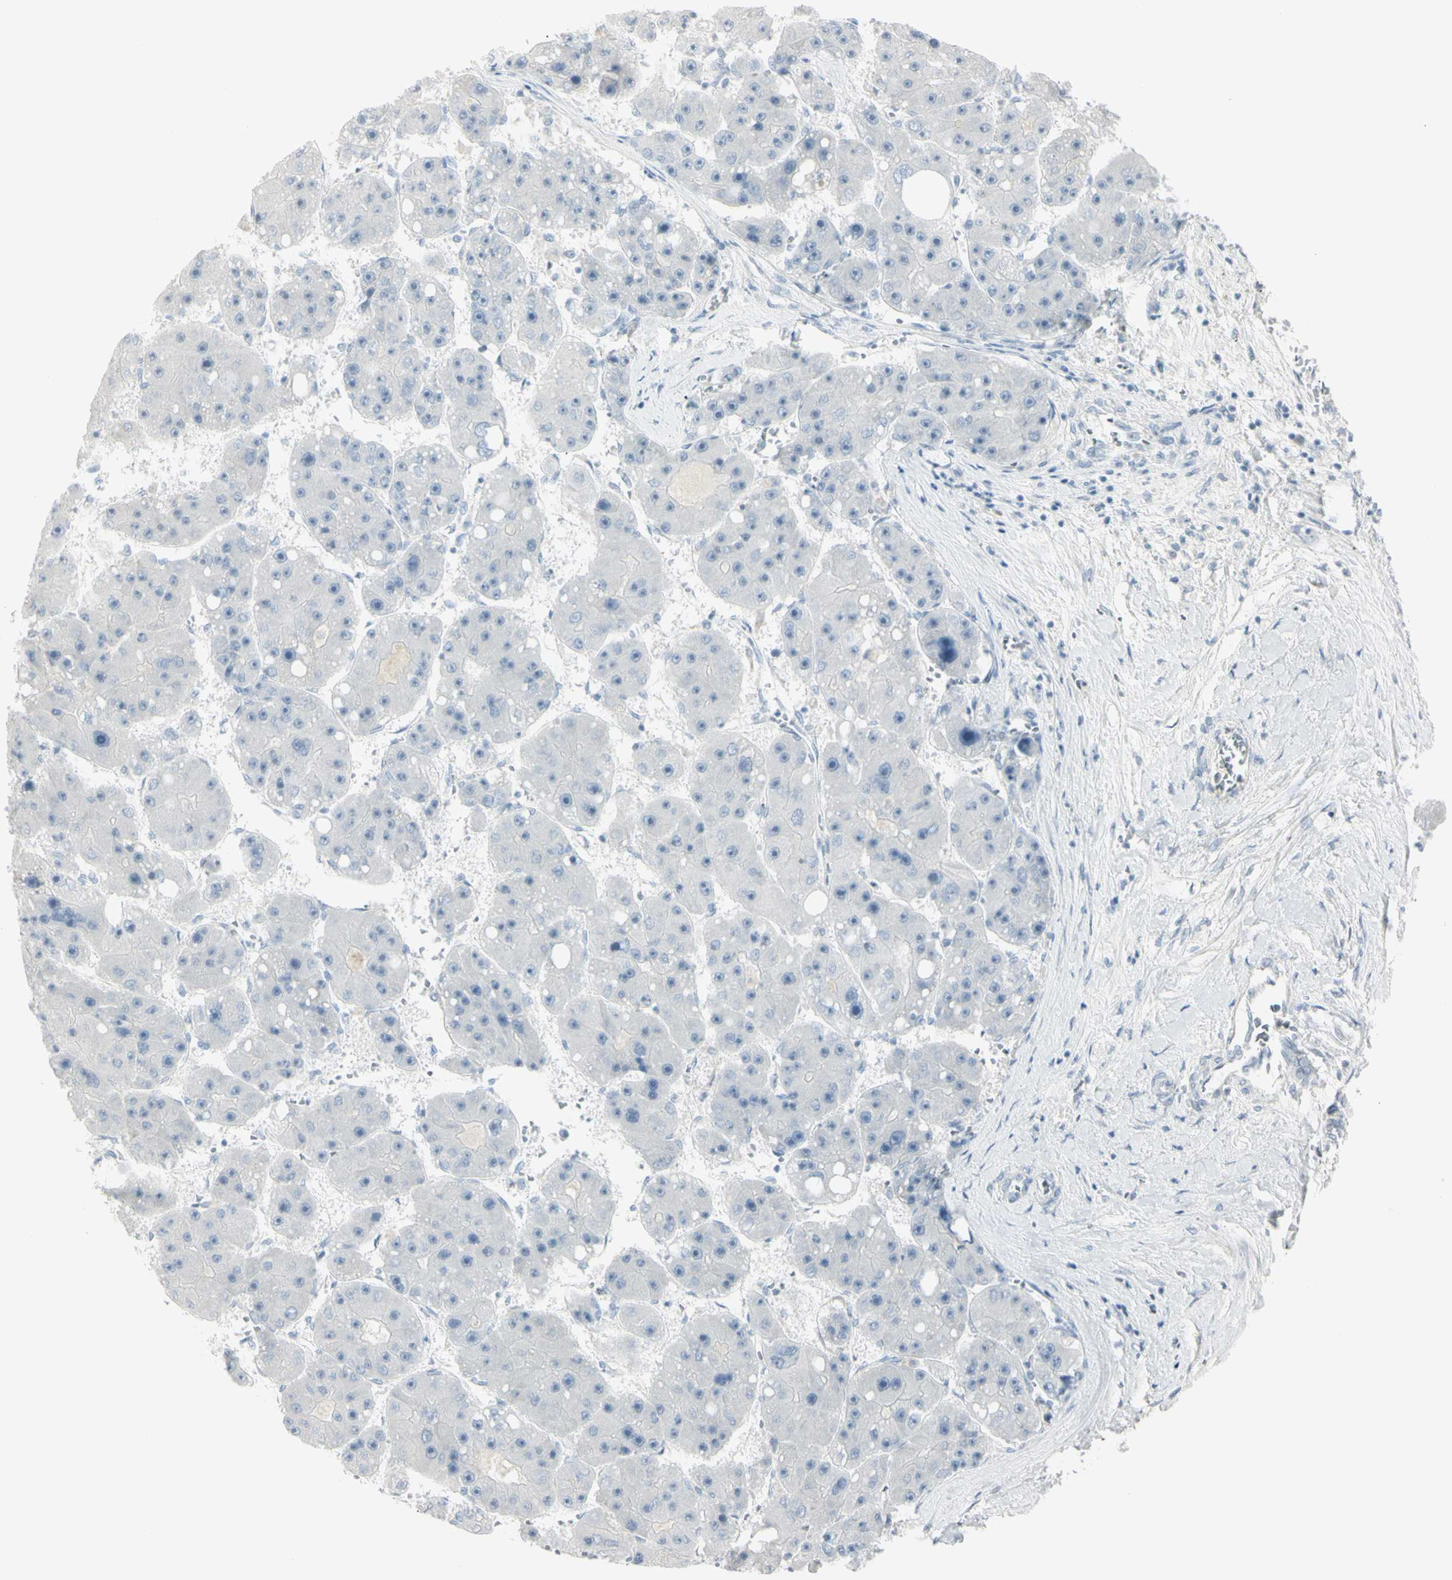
{"staining": {"intensity": "negative", "quantity": "none", "location": "none"}, "tissue": "liver cancer", "cell_type": "Tumor cells", "image_type": "cancer", "snomed": [{"axis": "morphology", "description": "Carcinoma, Hepatocellular, NOS"}, {"axis": "topography", "description": "Liver"}], "caption": "IHC image of neoplastic tissue: human liver cancer (hepatocellular carcinoma) stained with DAB (3,3'-diaminobenzidine) reveals no significant protein expression in tumor cells.", "gene": "PIP", "patient": {"sex": "female", "age": 61}}